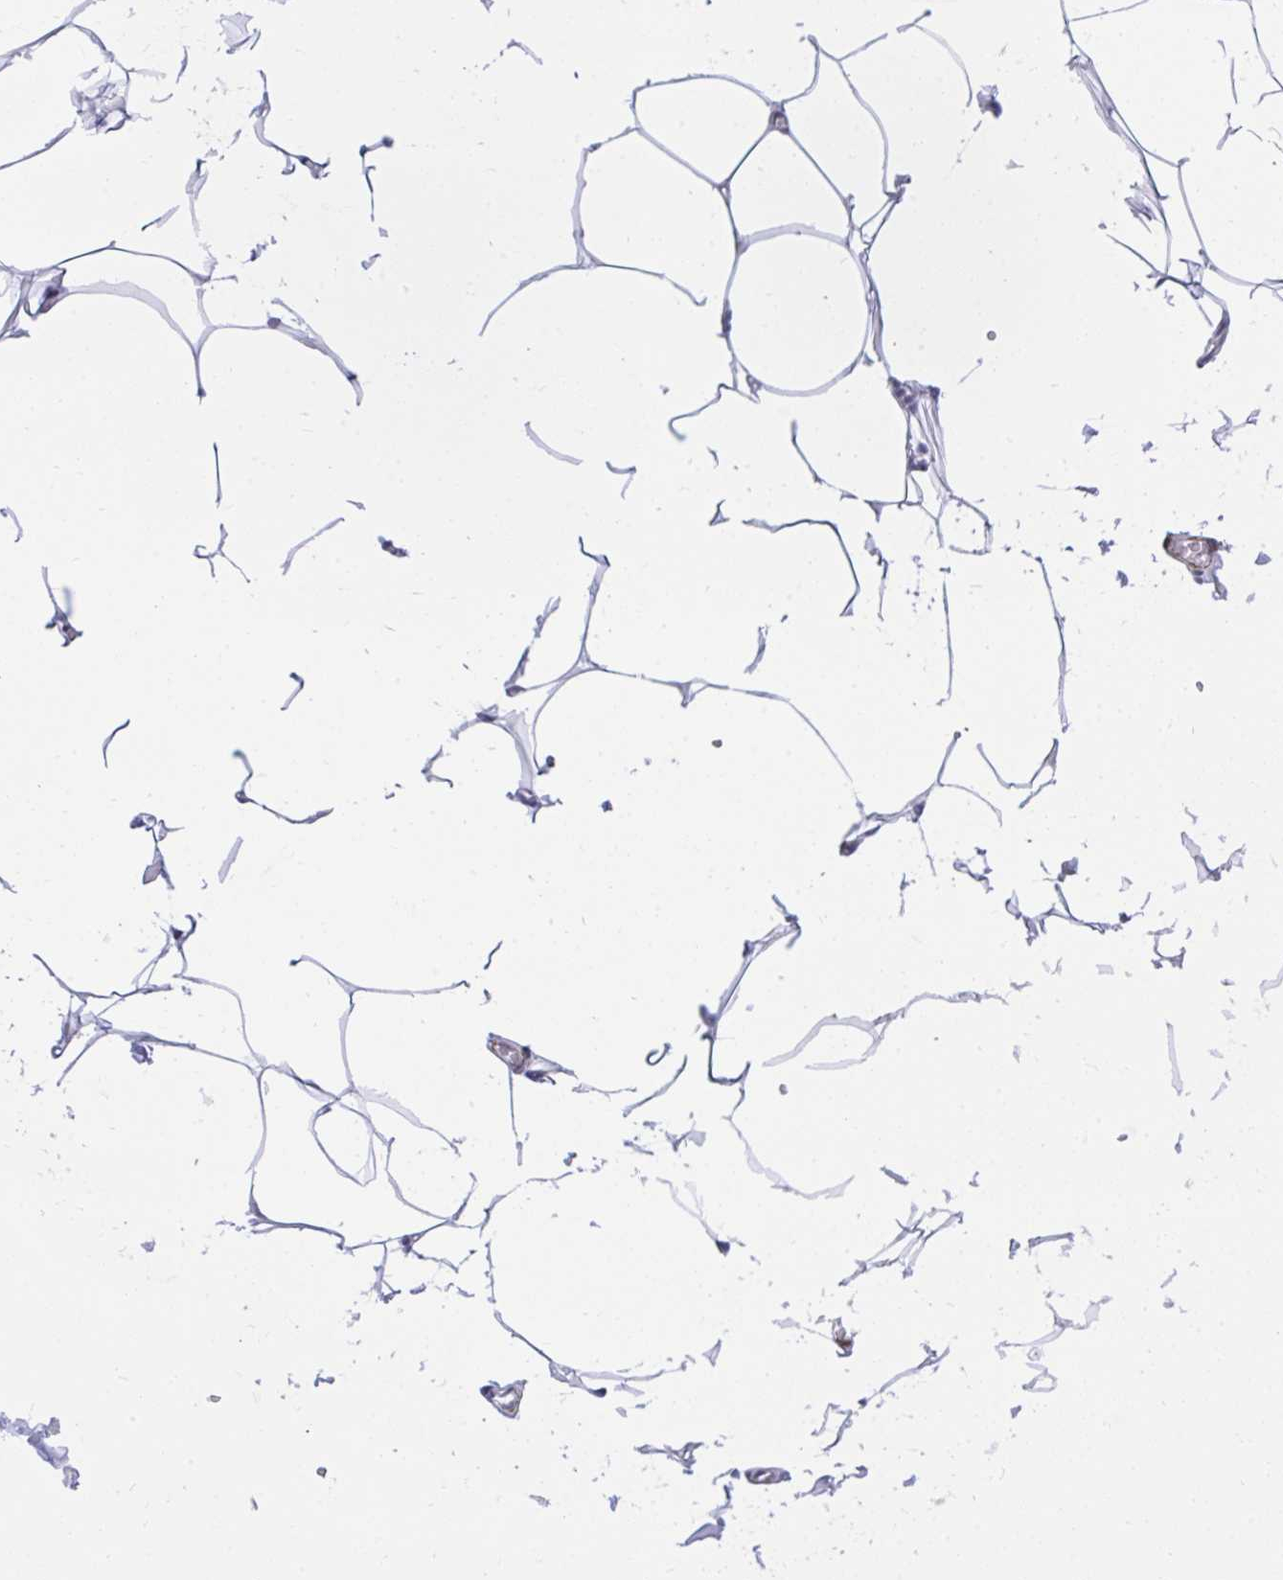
{"staining": {"intensity": "negative", "quantity": "none", "location": "none"}, "tissue": "adipose tissue", "cell_type": "Adipocytes", "image_type": "normal", "snomed": [{"axis": "morphology", "description": "Normal tissue, NOS"}, {"axis": "topography", "description": "Skin"}, {"axis": "topography", "description": "Peripheral nerve tissue"}], "caption": "This micrograph is of normal adipose tissue stained with immunohistochemistry (IHC) to label a protein in brown with the nuclei are counter-stained blue. There is no staining in adipocytes.", "gene": "KCNN4", "patient": {"sex": "female", "age": 45}}